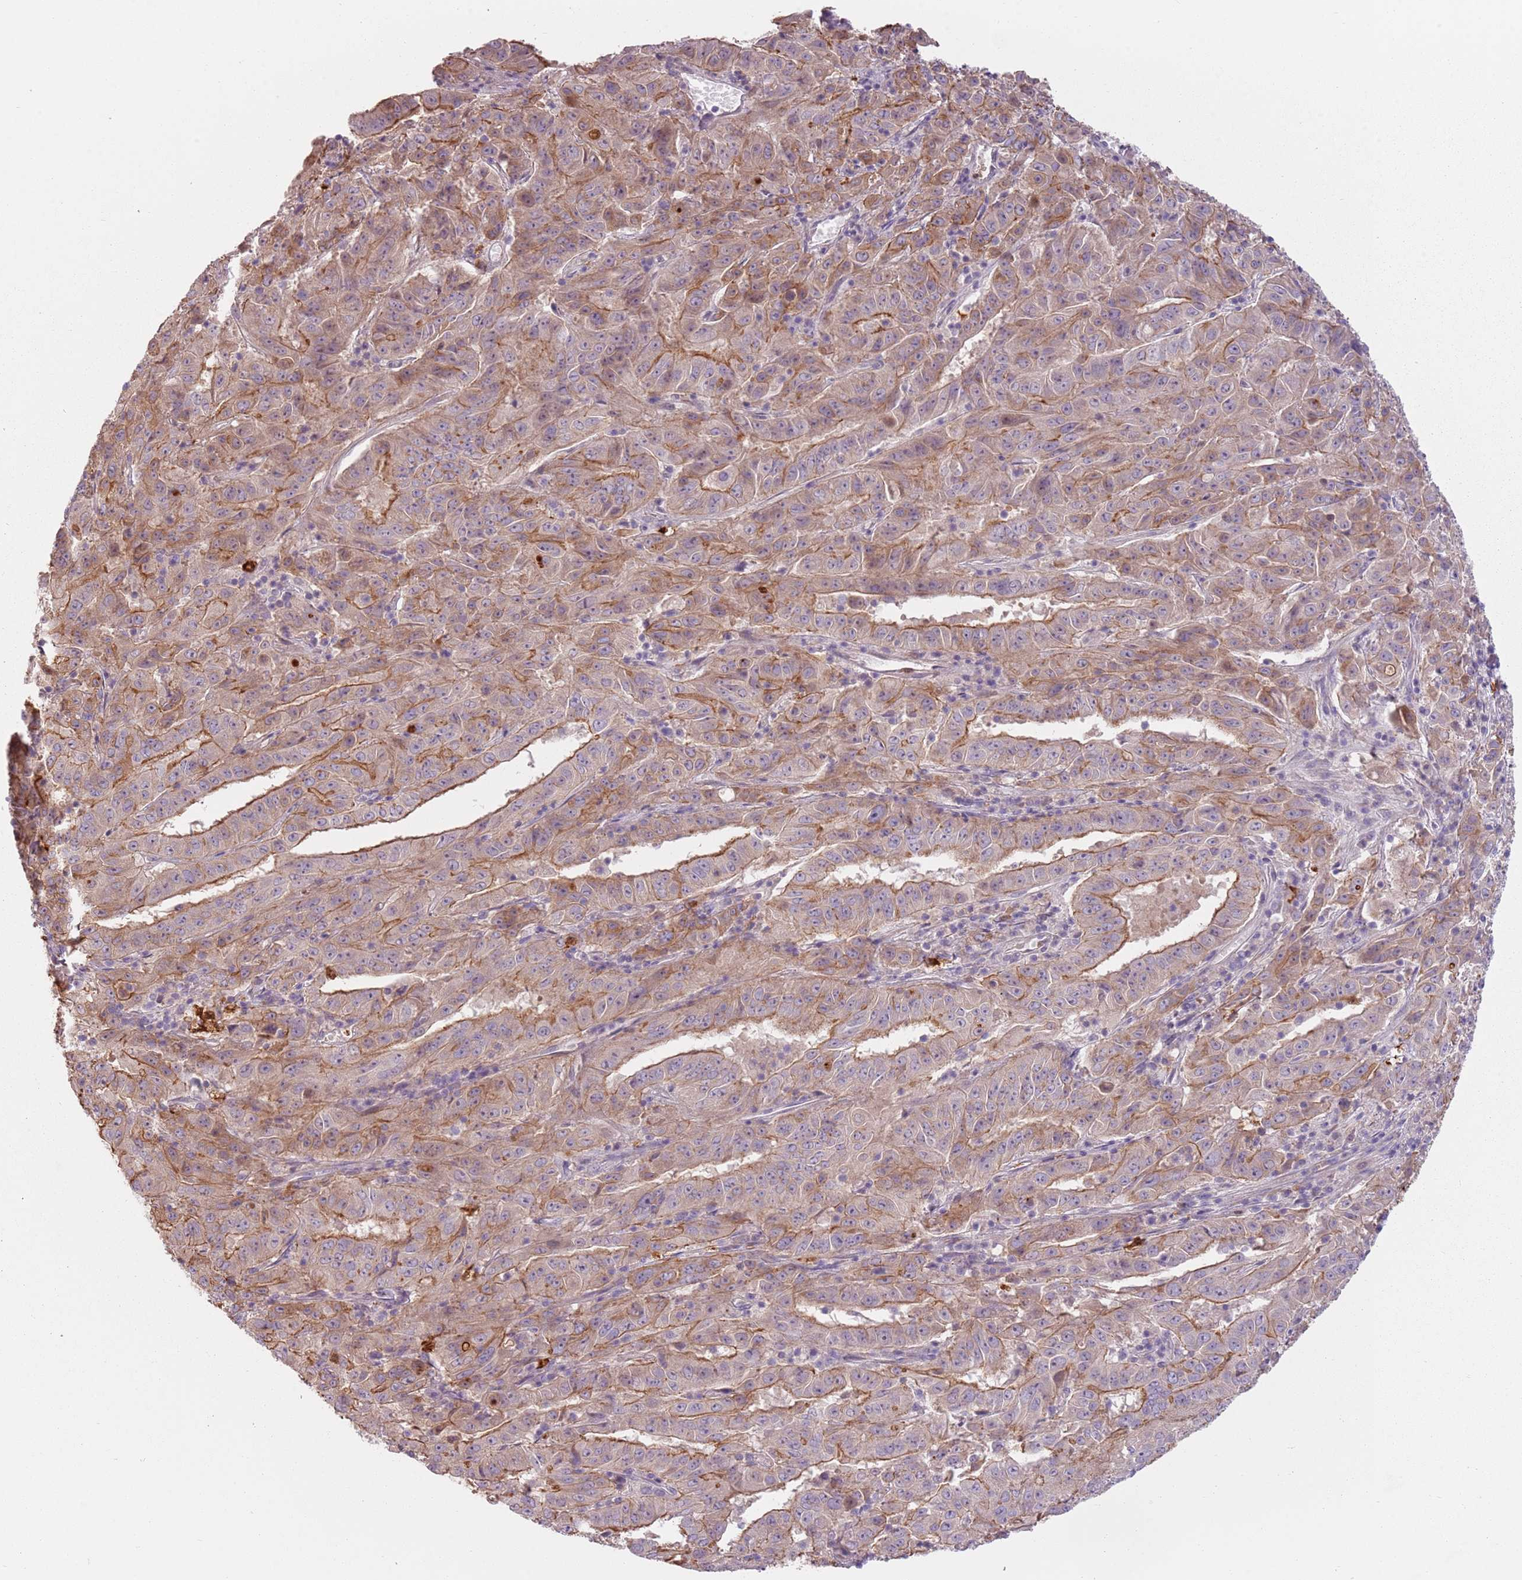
{"staining": {"intensity": "moderate", "quantity": "25%-75%", "location": "cytoplasmic/membranous"}, "tissue": "pancreatic cancer", "cell_type": "Tumor cells", "image_type": "cancer", "snomed": [{"axis": "morphology", "description": "Adenocarcinoma, NOS"}, {"axis": "topography", "description": "Pancreas"}], "caption": "Protein staining by IHC displays moderate cytoplasmic/membranous staining in approximately 25%-75% of tumor cells in pancreatic cancer.", "gene": "SPAG4", "patient": {"sex": "male", "age": 63}}